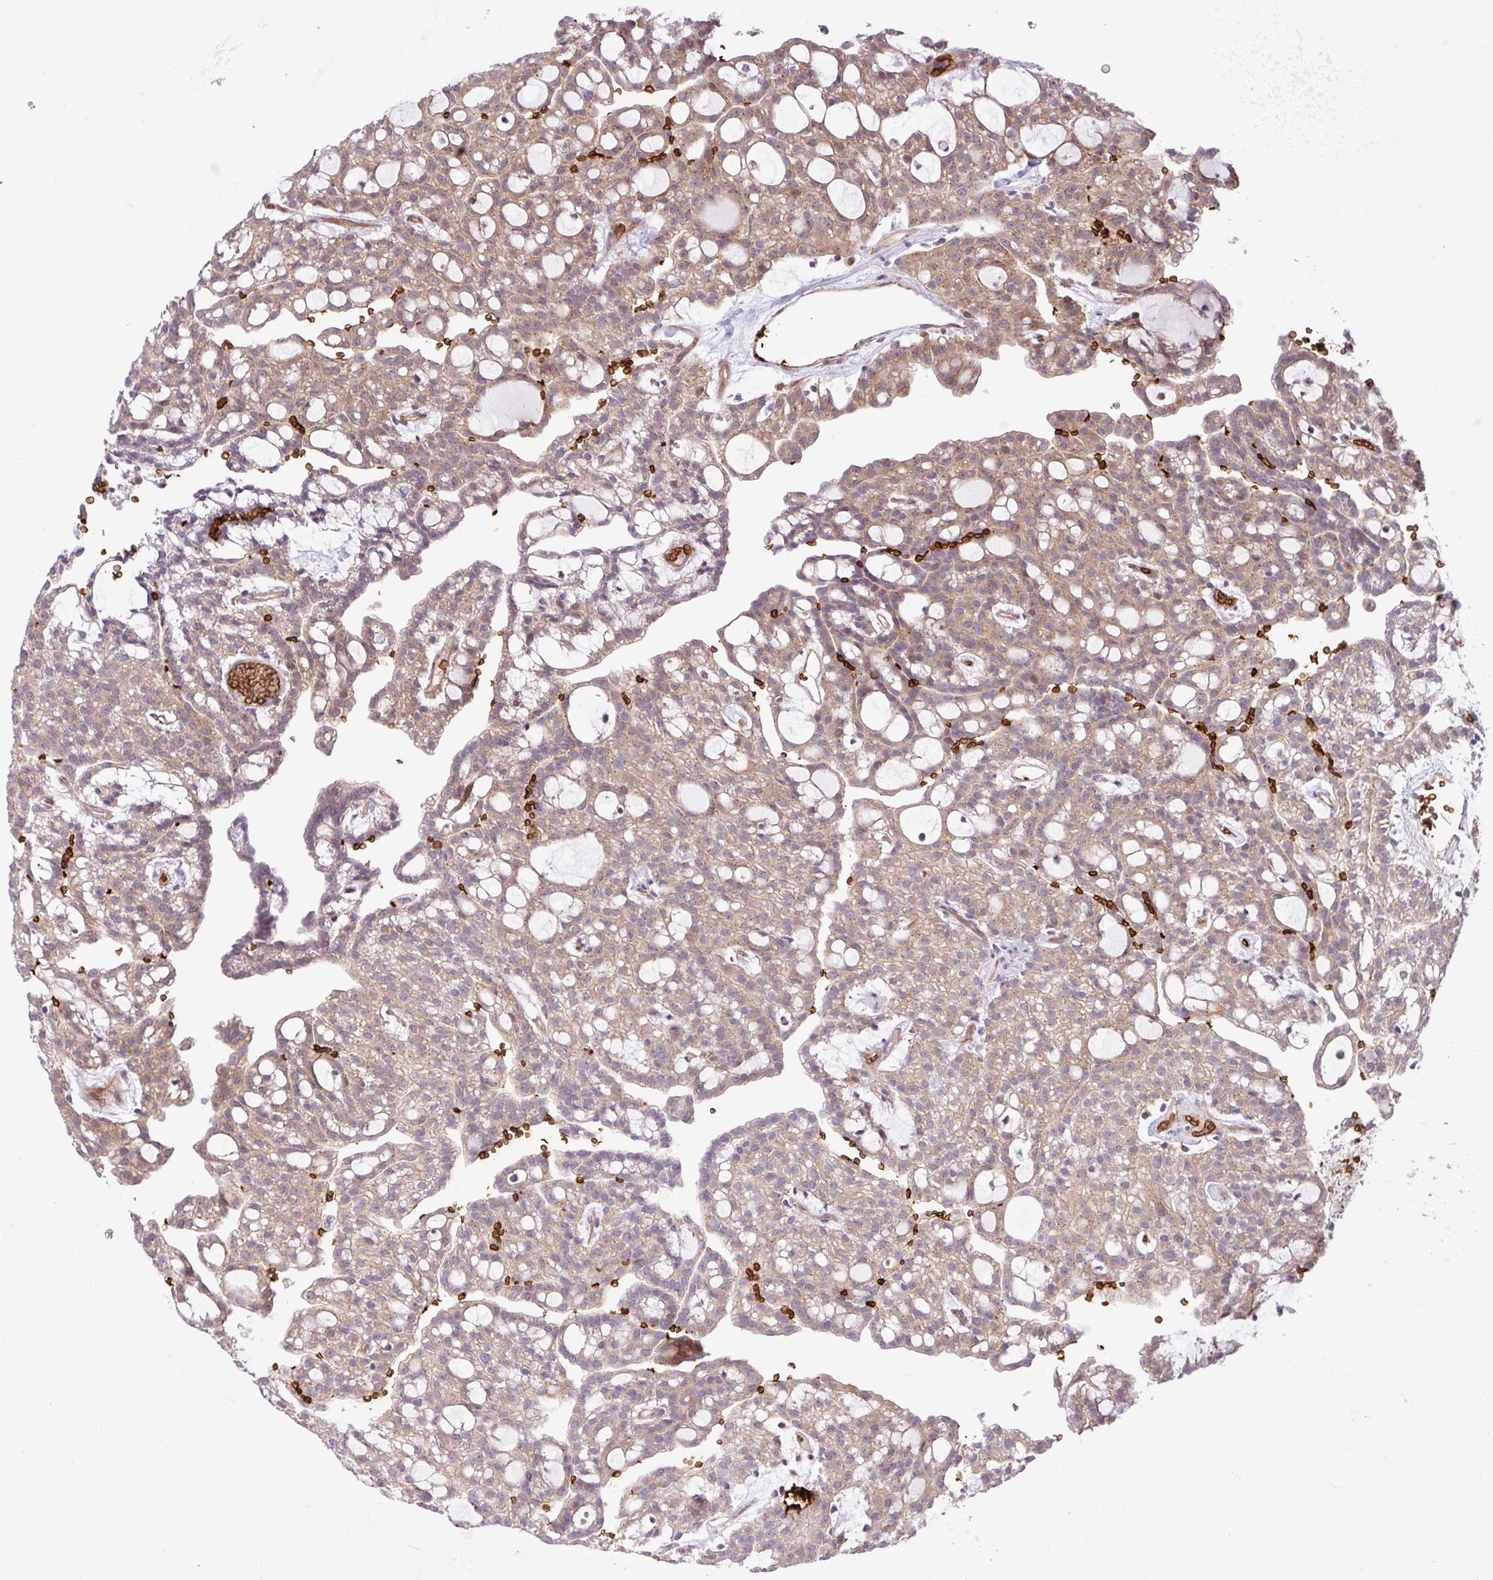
{"staining": {"intensity": "moderate", "quantity": "25%-75%", "location": "cytoplasmic/membranous"}, "tissue": "renal cancer", "cell_type": "Tumor cells", "image_type": "cancer", "snomed": [{"axis": "morphology", "description": "Adenocarcinoma, NOS"}, {"axis": "topography", "description": "Kidney"}], "caption": "Human adenocarcinoma (renal) stained for a protein (brown) displays moderate cytoplasmic/membranous positive positivity in approximately 25%-75% of tumor cells.", "gene": "RAD21L1", "patient": {"sex": "male", "age": 63}}